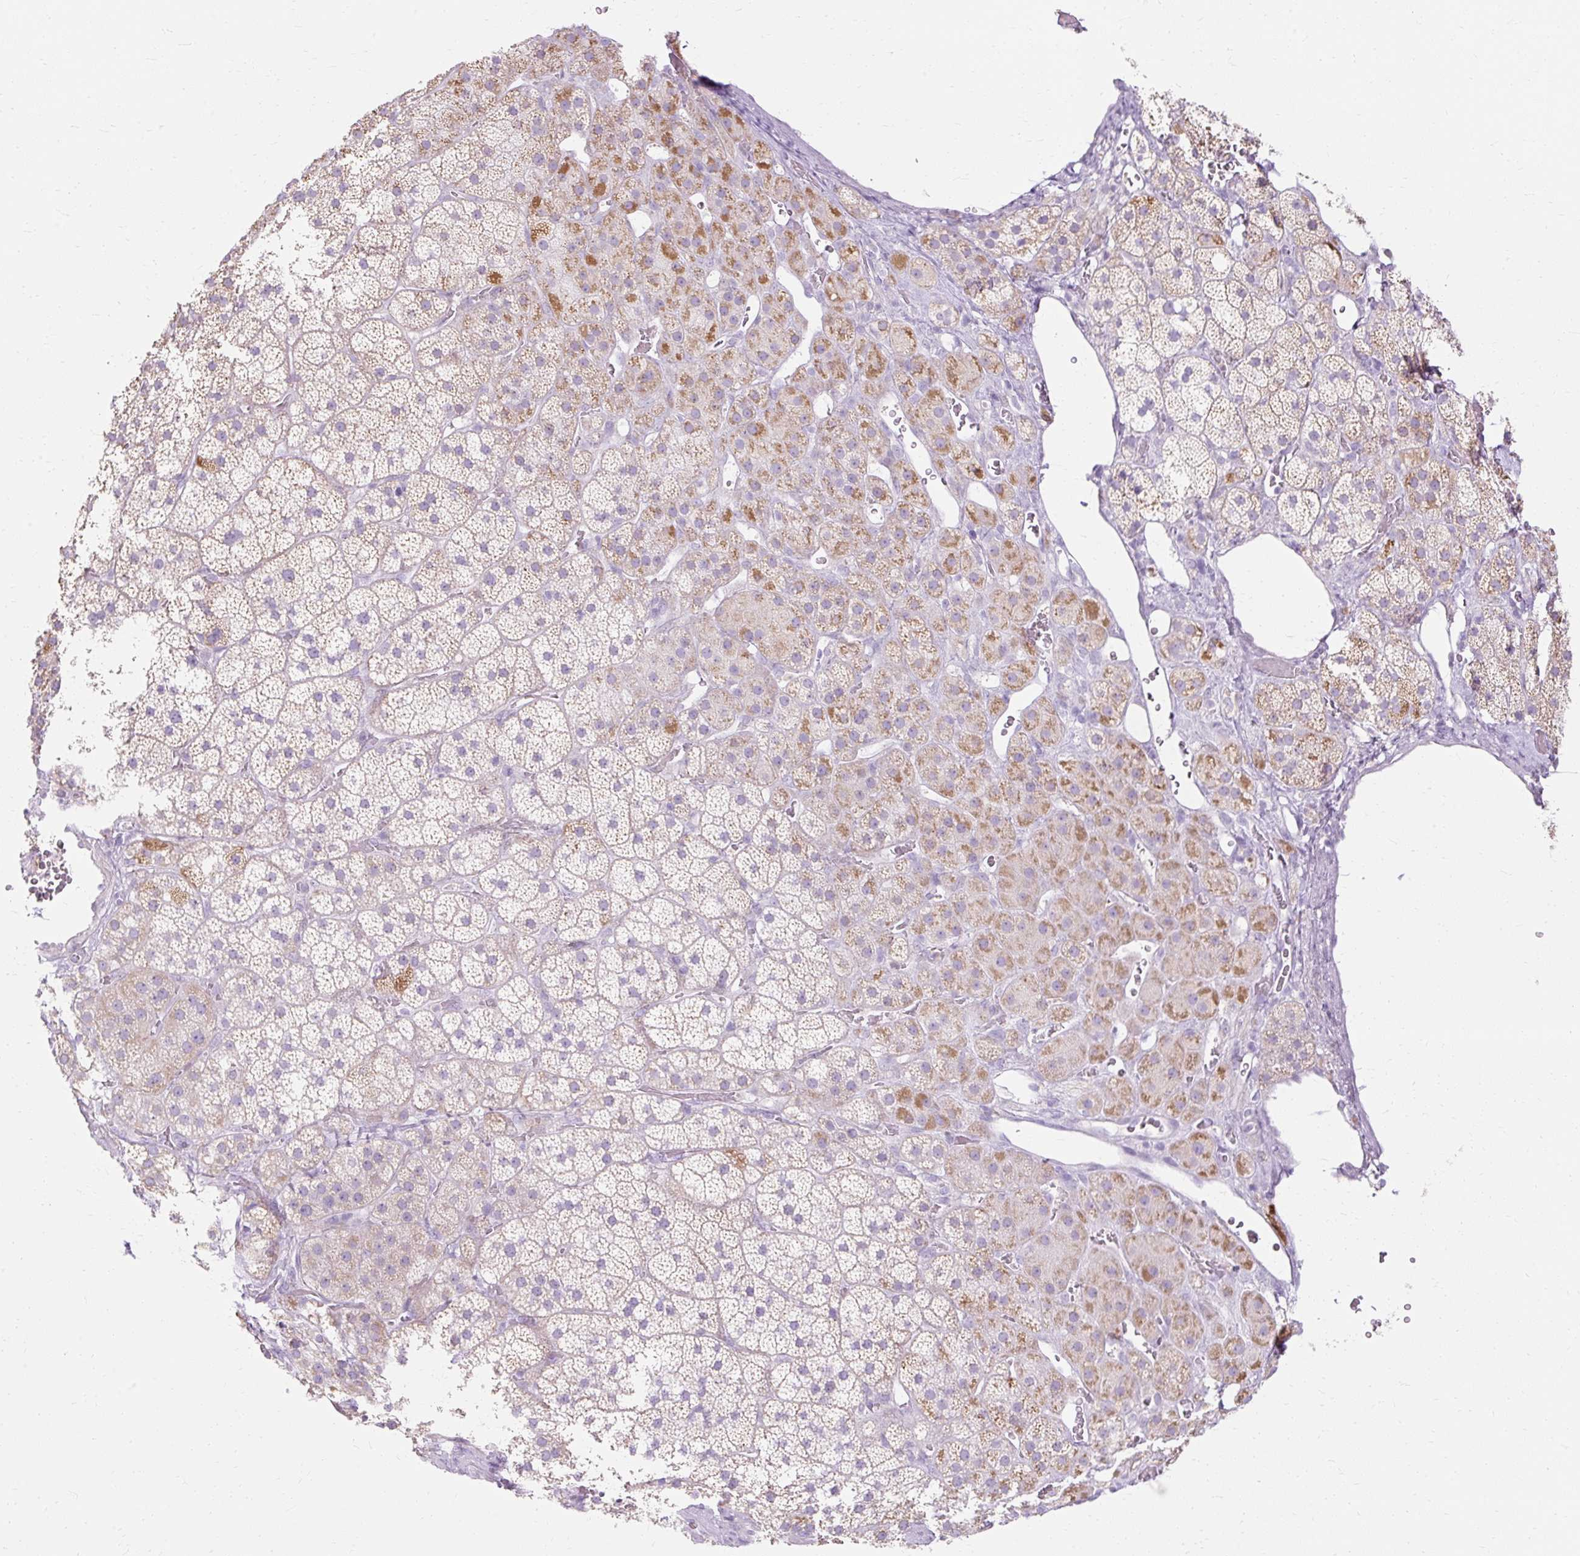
{"staining": {"intensity": "moderate", "quantity": "25%-75%", "location": "cytoplasmic/membranous"}, "tissue": "adrenal gland", "cell_type": "Glandular cells", "image_type": "normal", "snomed": [{"axis": "morphology", "description": "Normal tissue, NOS"}, {"axis": "topography", "description": "Adrenal gland"}], "caption": "DAB (3,3'-diaminobenzidine) immunohistochemical staining of benign human adrenal gland reveals moderate cytoplasmic/membranous protein staining in about 25%-75% of glandular cells.", "gene": "HSD11B1", "patient": {"sex": "male", "age": 57}}